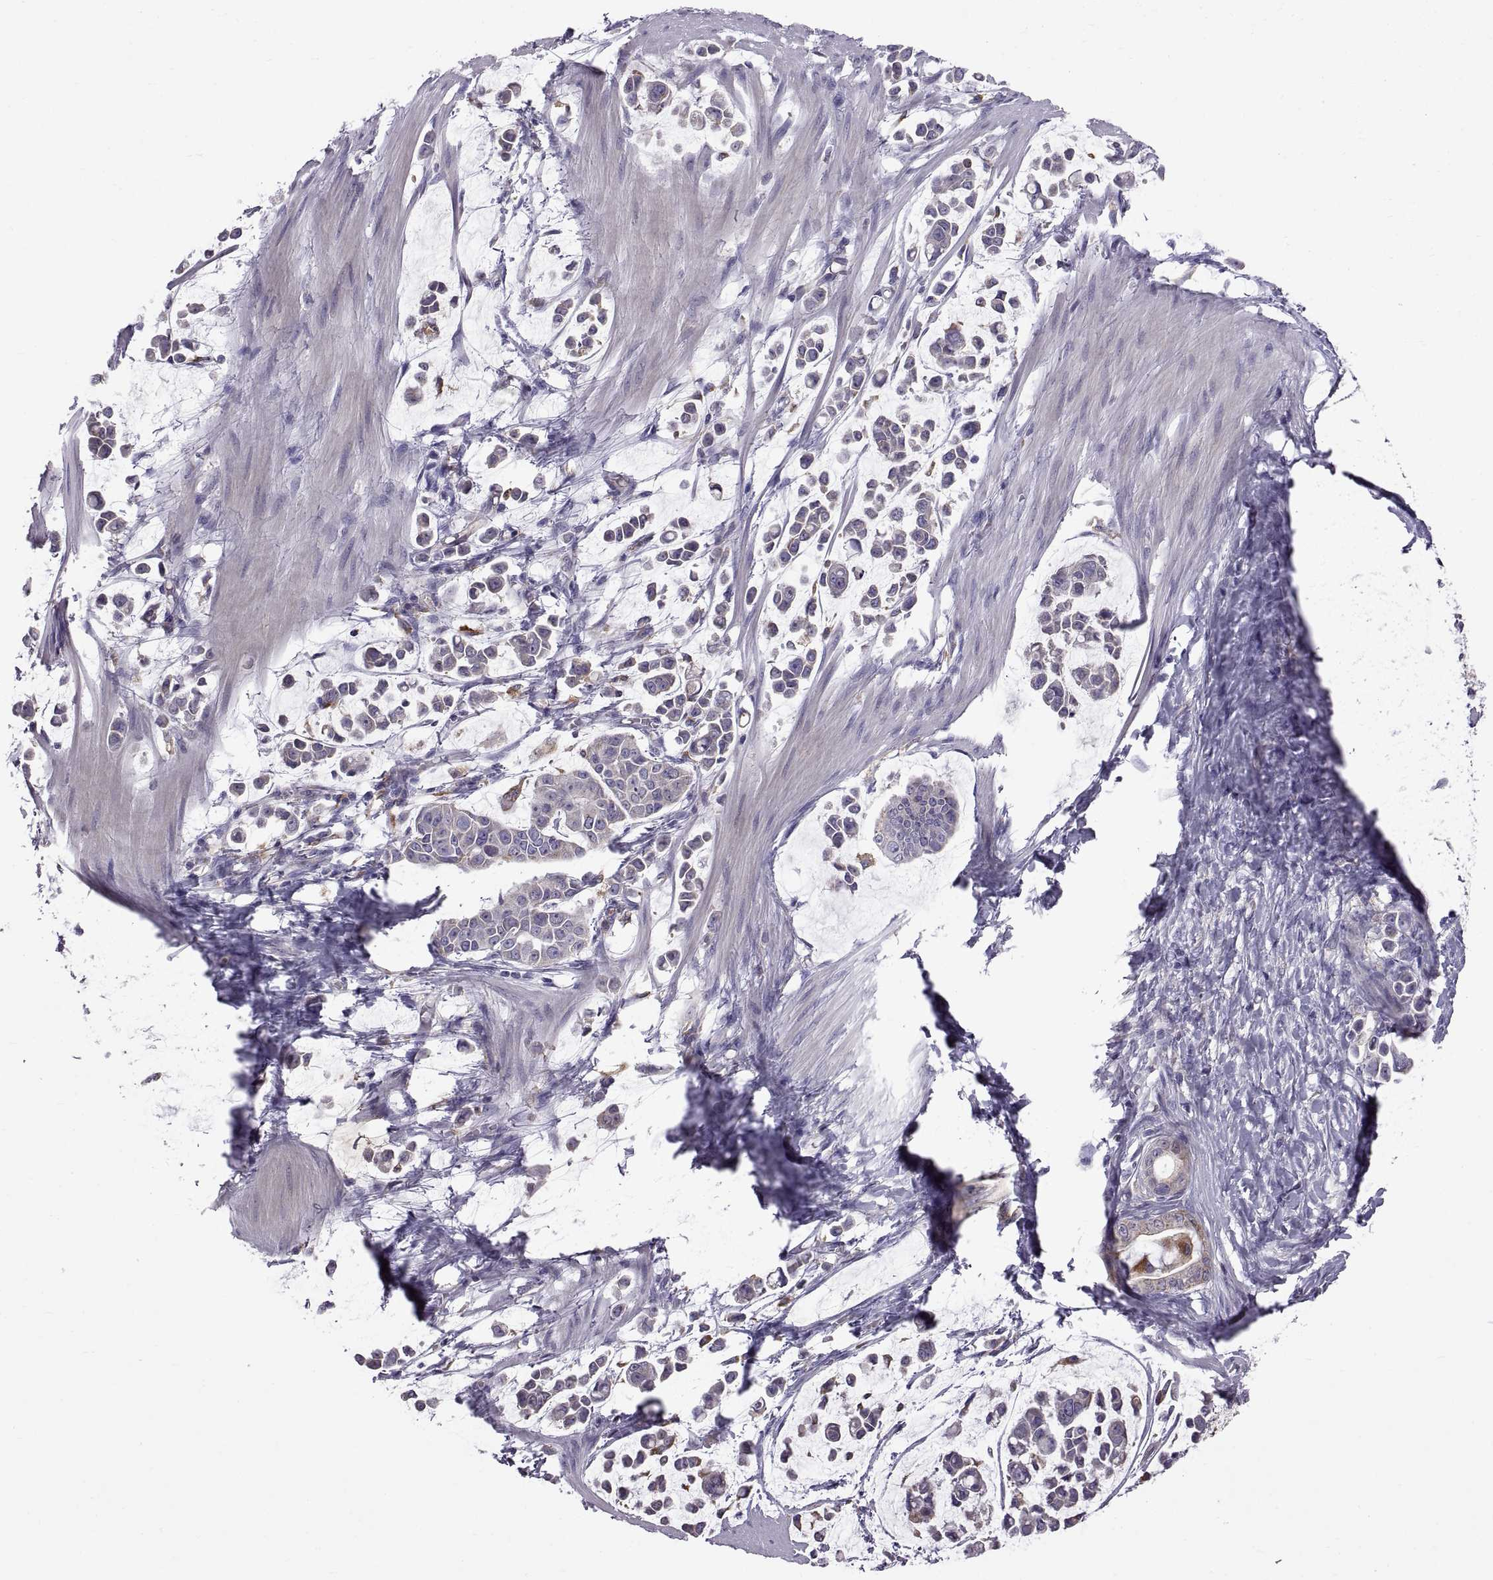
{"staining": {"intensity": "negative", "quantity": "none", "location": "none"}, "tissue": "stomach cancer", "cell_type": "Tumor cells", "image_type": "cancer", "snomed": [{"axis": "morphology", "description": "Adenocarcinoma, NOS"}, {"axis": "topography", "description": "Stomach"}], "caption": "An immunohistochemistry (IHC) micrograph of stomach cancer is shown. There is no staining in tumor cells of stomach cancer.", "gene": "ARSL", "patient": {"sex": "male", "age": 82}}